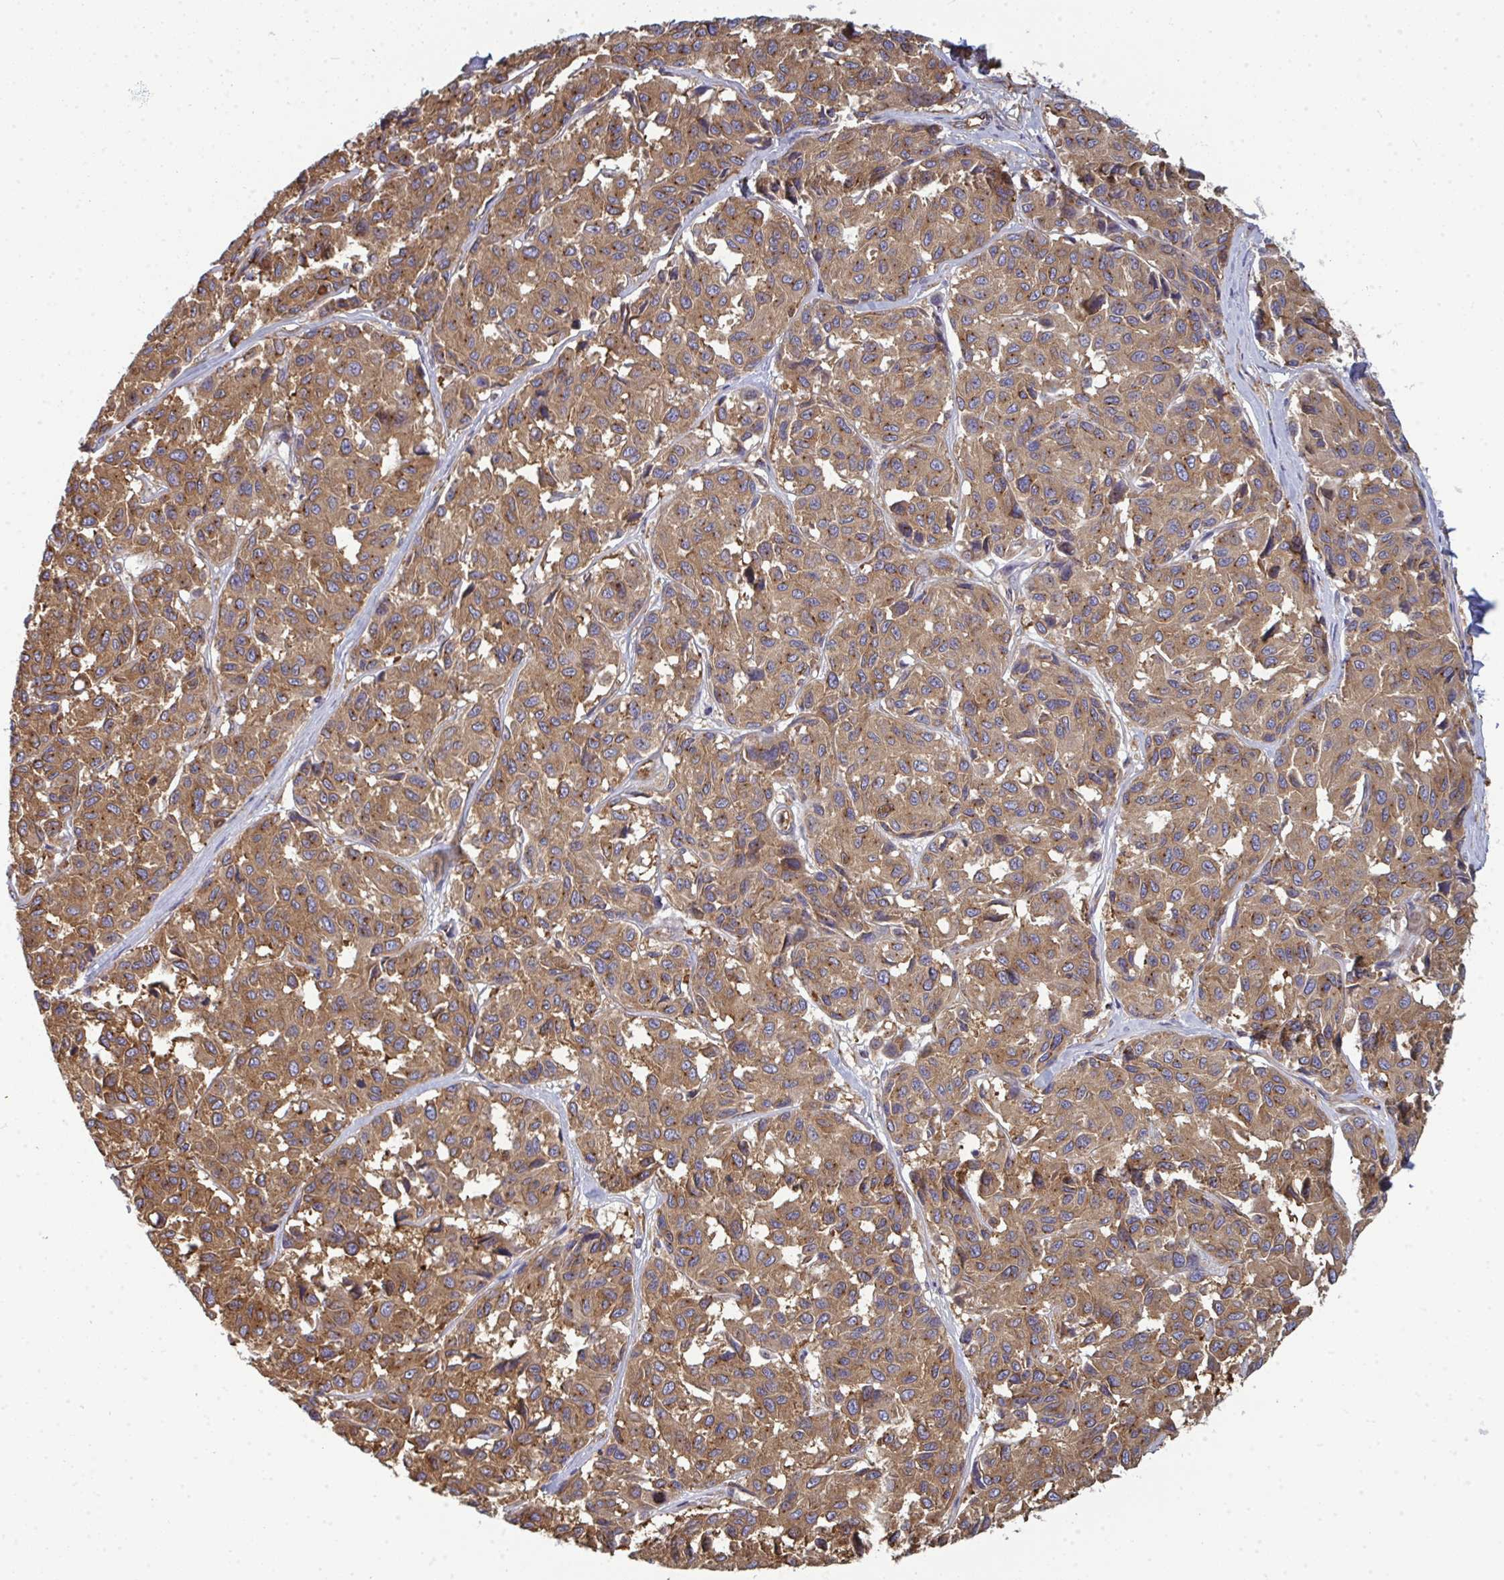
{"staining": {"intensity": "strong", "quantity": ">75%", "location": "cytoplasmic/membranous"}, "tissue": "melanoma", "cell_type": "Tumor cells", "image_type": "cancer", "snomed": [{"axis": "morphology", "description": "Malignant melanoma, NOS"}, {"axis": "topography", "description": "Skin"}], "caption": "This histopathology image displays melanoma stained with immunohistochemistry (IHC) to label a protein in brown. The cytoplasmic/membranous of tumor cells show strong positivity for the protein. Nuclei are counter-stained blue.", "gene": "DYNC1I2", "patient": {"sex": "female", "age": 66}}